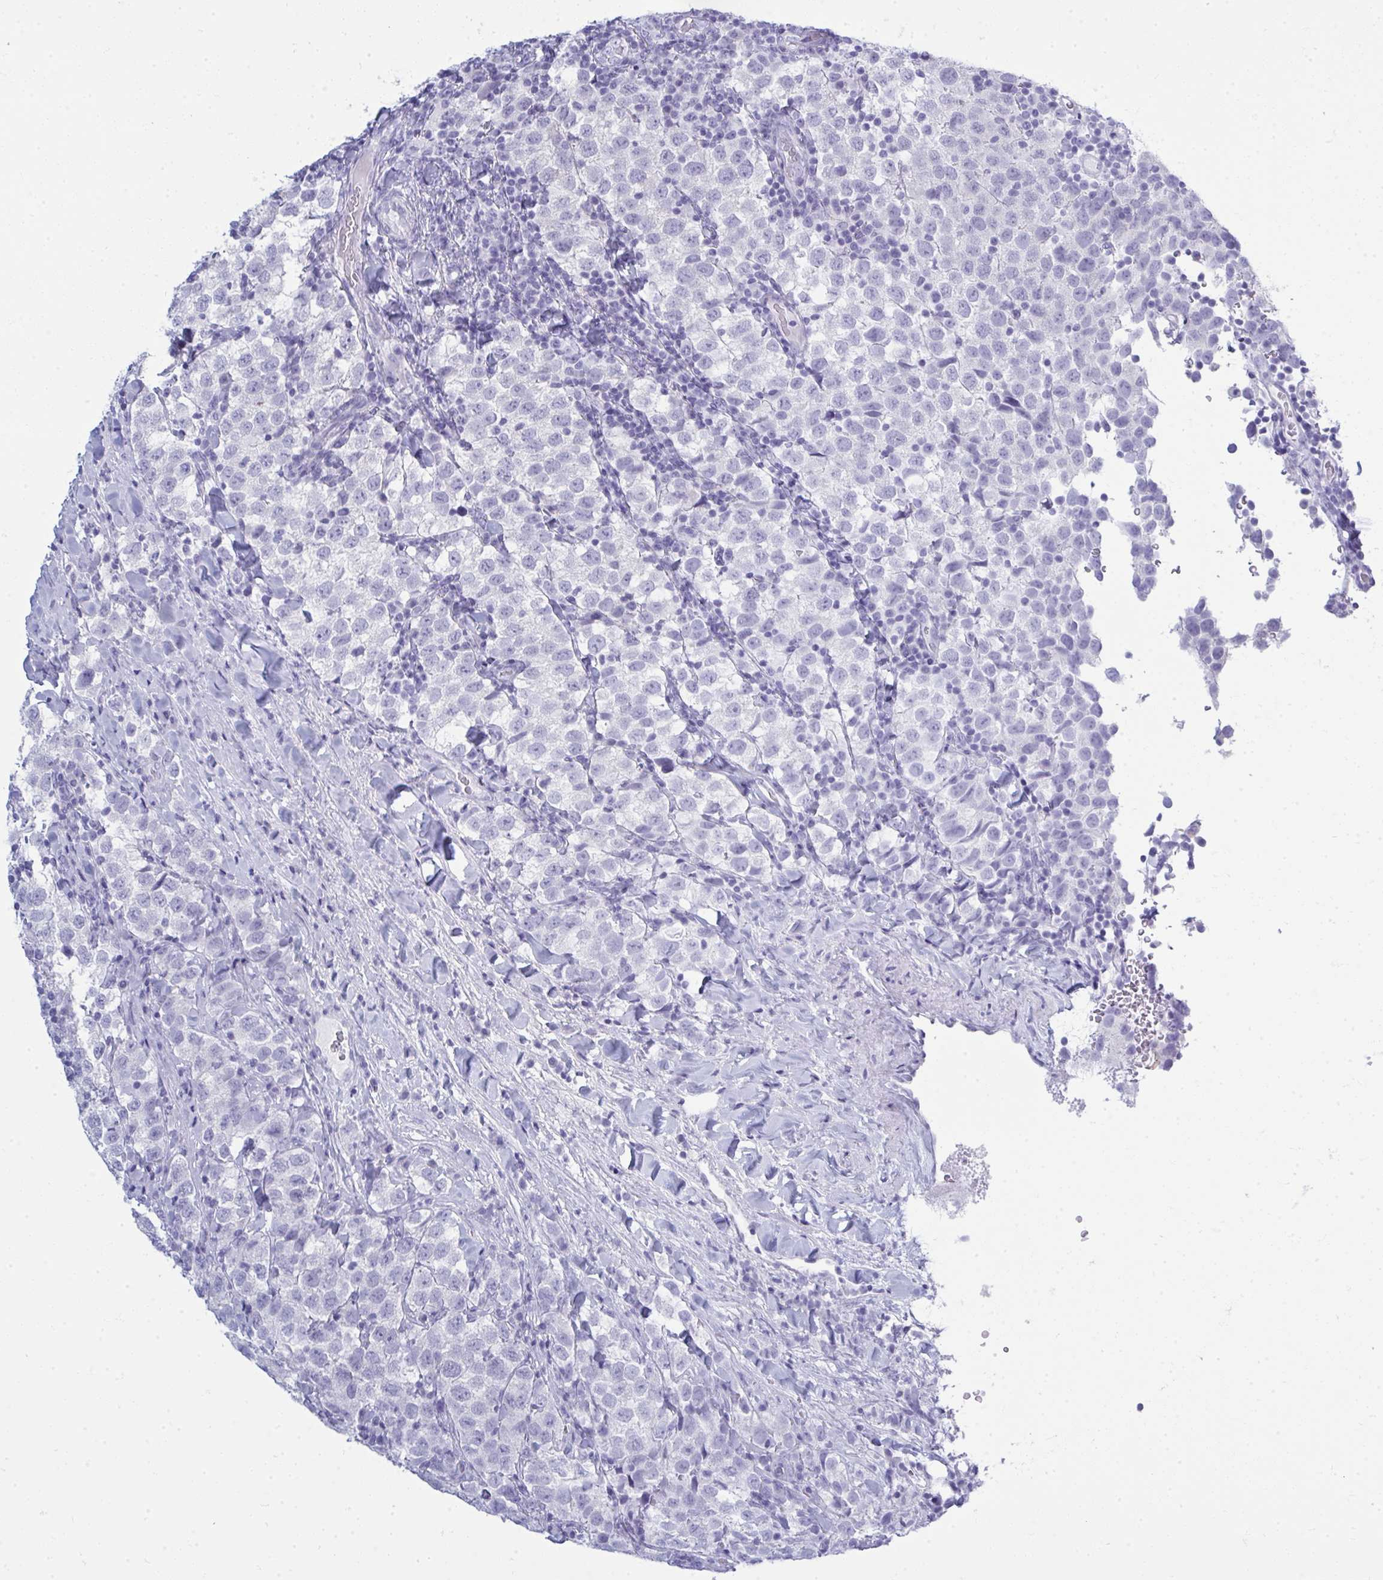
{"staining": {"intensity": "negative", "quantity": "none", "location": "none"}, "tissue": "testis cancer", "cell_type": "Tumor cells", "image_type": "cancer", "snomed": [{"axis": "morphology", "description": "Seminoma, NOS"}, {"axis": "topography", "description": "Testis"}], "caption": "A high-resolution micrograph shows IHC staining of testis cancer (seminoma), which demonstrates no significant expression in tumor cells. The staining was performed using DAB (3,3'-diaminobenzidine) to visualize the protein expression in brown, while the nuclei were stained in blue with hematoxylin (Magnification: 20x).", "gene": "QDPR", "patient": {"sex": "male", "age": 34}}